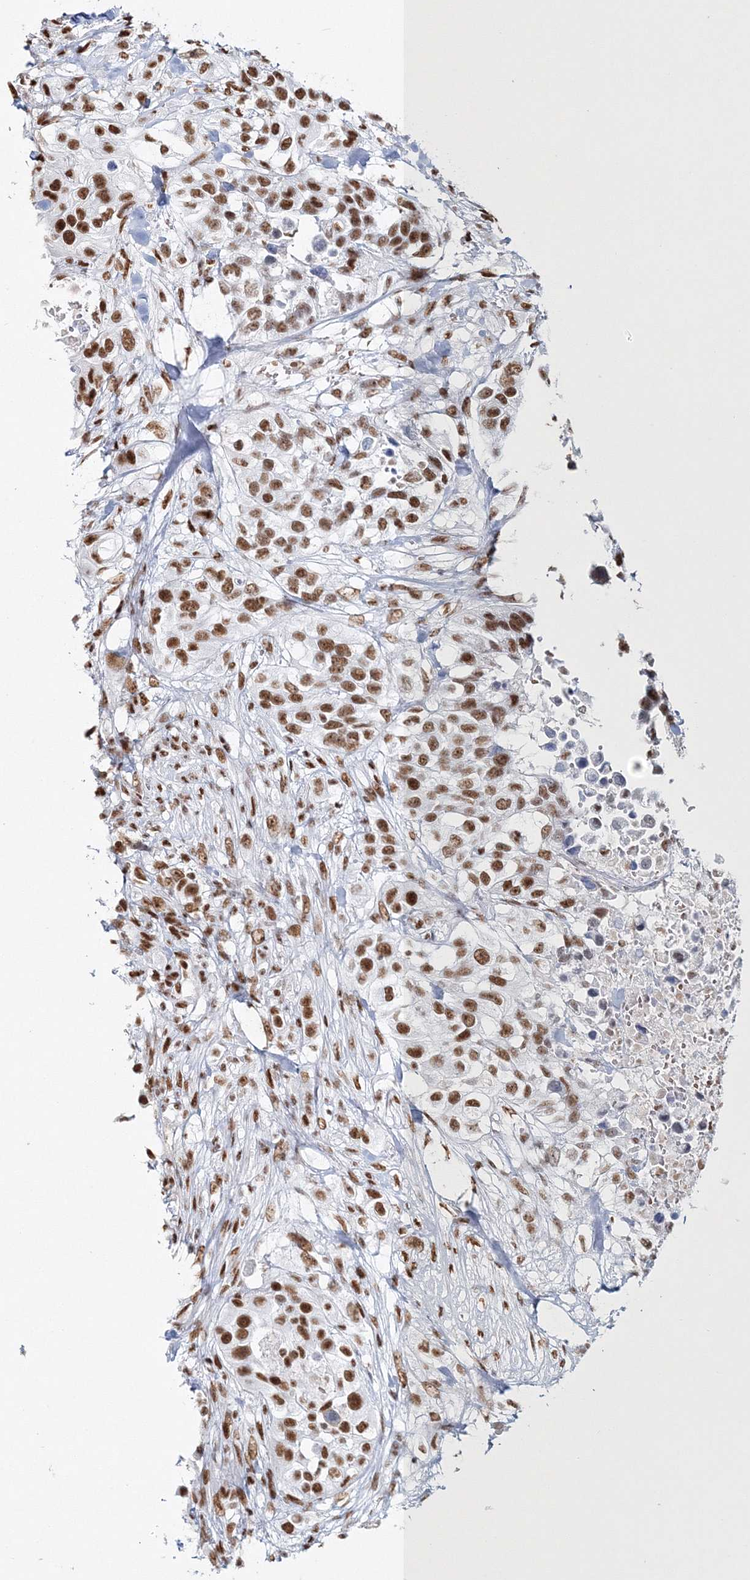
{"staining": {"intensity": "strong", "quantity": ">75%", "location": "nuclear"}, "tissue": "urothelial cancer", "cell_type": "Tumor cells", "image_type": "cancer", "snomed": [{"axis": "morphology", "description": "Urothelial carcinoma, High grade"}, {"axis": "topography", "description": "Urinary bladder"}], "caption": "A histopathology image of high-grade urothelial carcinoma stained for a protein exhibits strong nuclear brown staining in tumor cells. The staining is performed using DAB (3,3'-diaminobenzidine) brown chromogen to label protein expression. The nuclei are counter-stained blue using hematoxylin.", "gene": "QRICH1", "patient": {"sex": "female", "age": 80}}